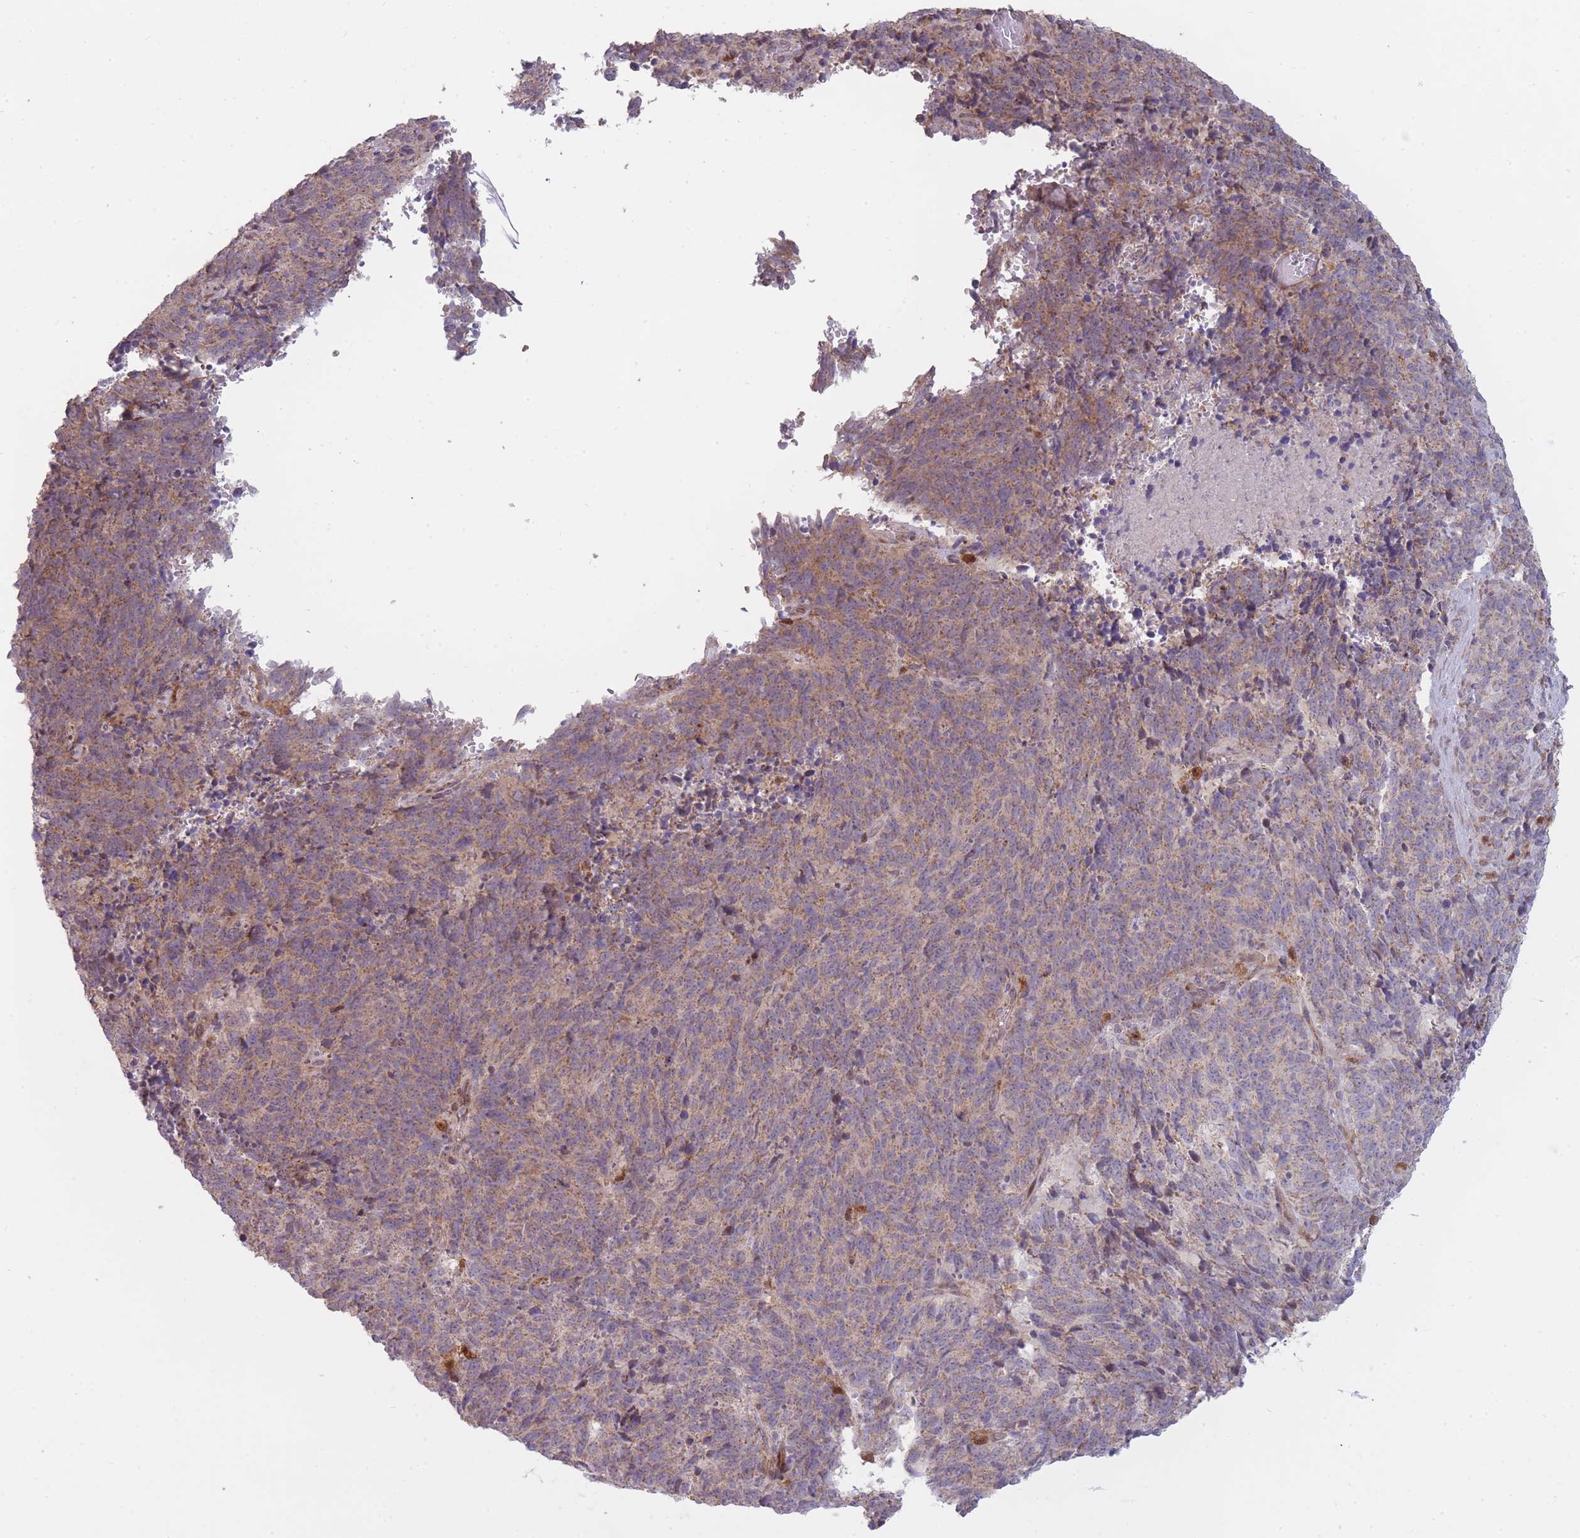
{"staining": {"intensity": "weak", "quantity": "25%-75%", "location": "cytoplasmic/membranous"}, "tissue": "cervical cancer", "cell_type": "Tumor cells", "image_type": "cancer", "snomed": [{"axis": "morphology", "description": "Squamous cell carcinoma, NOS"}, {"axis": "topography", "description": "Cervix"}], "caption": "Tumor cells reveal weak cytoplasmic/membranous staining in about 25%-75% of cells in cervical cancer (squamous cell carcinoma). (DAB IHC with brightfield microscopy, high magnification).", "gene": "LGALS9", "patient": {"sex": "female", "age": 29}}